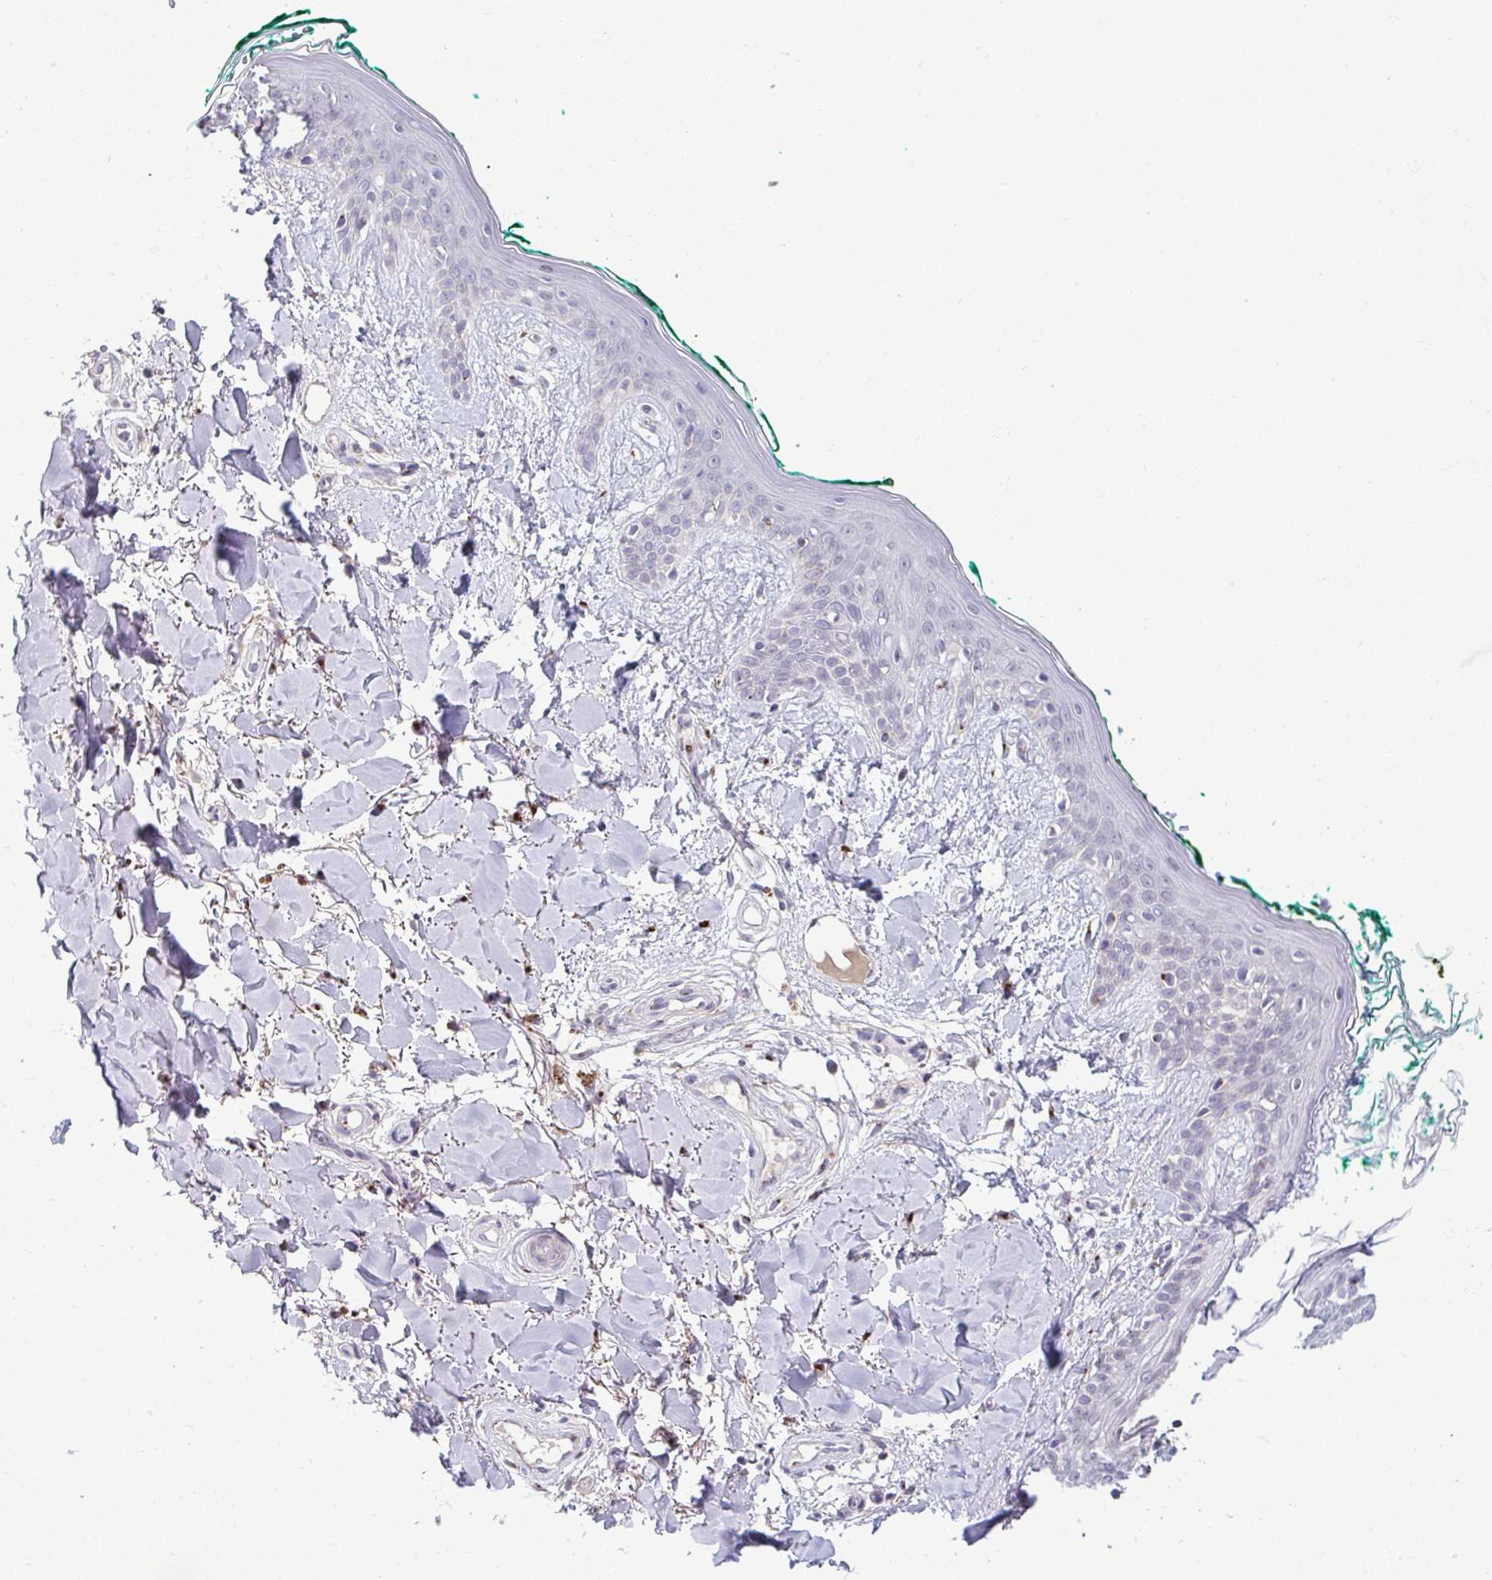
{"staining": {"intensity": "negative", "quantity": "none", "location": "none"}, "tissue": "skin", "cell_type": "Fibroblasts", "image_type": "normal", "snomed": [{"axis": "morphology", "description": "Normal tissue, NOS"}, {"axis": "topography", "description": "Skin"}], "caption": "Immunohistochemistry of benign human skin shows no positivity in fibroblasts.", "gene": "DTX4", "patient": {"sex": "female", "age": 34}}